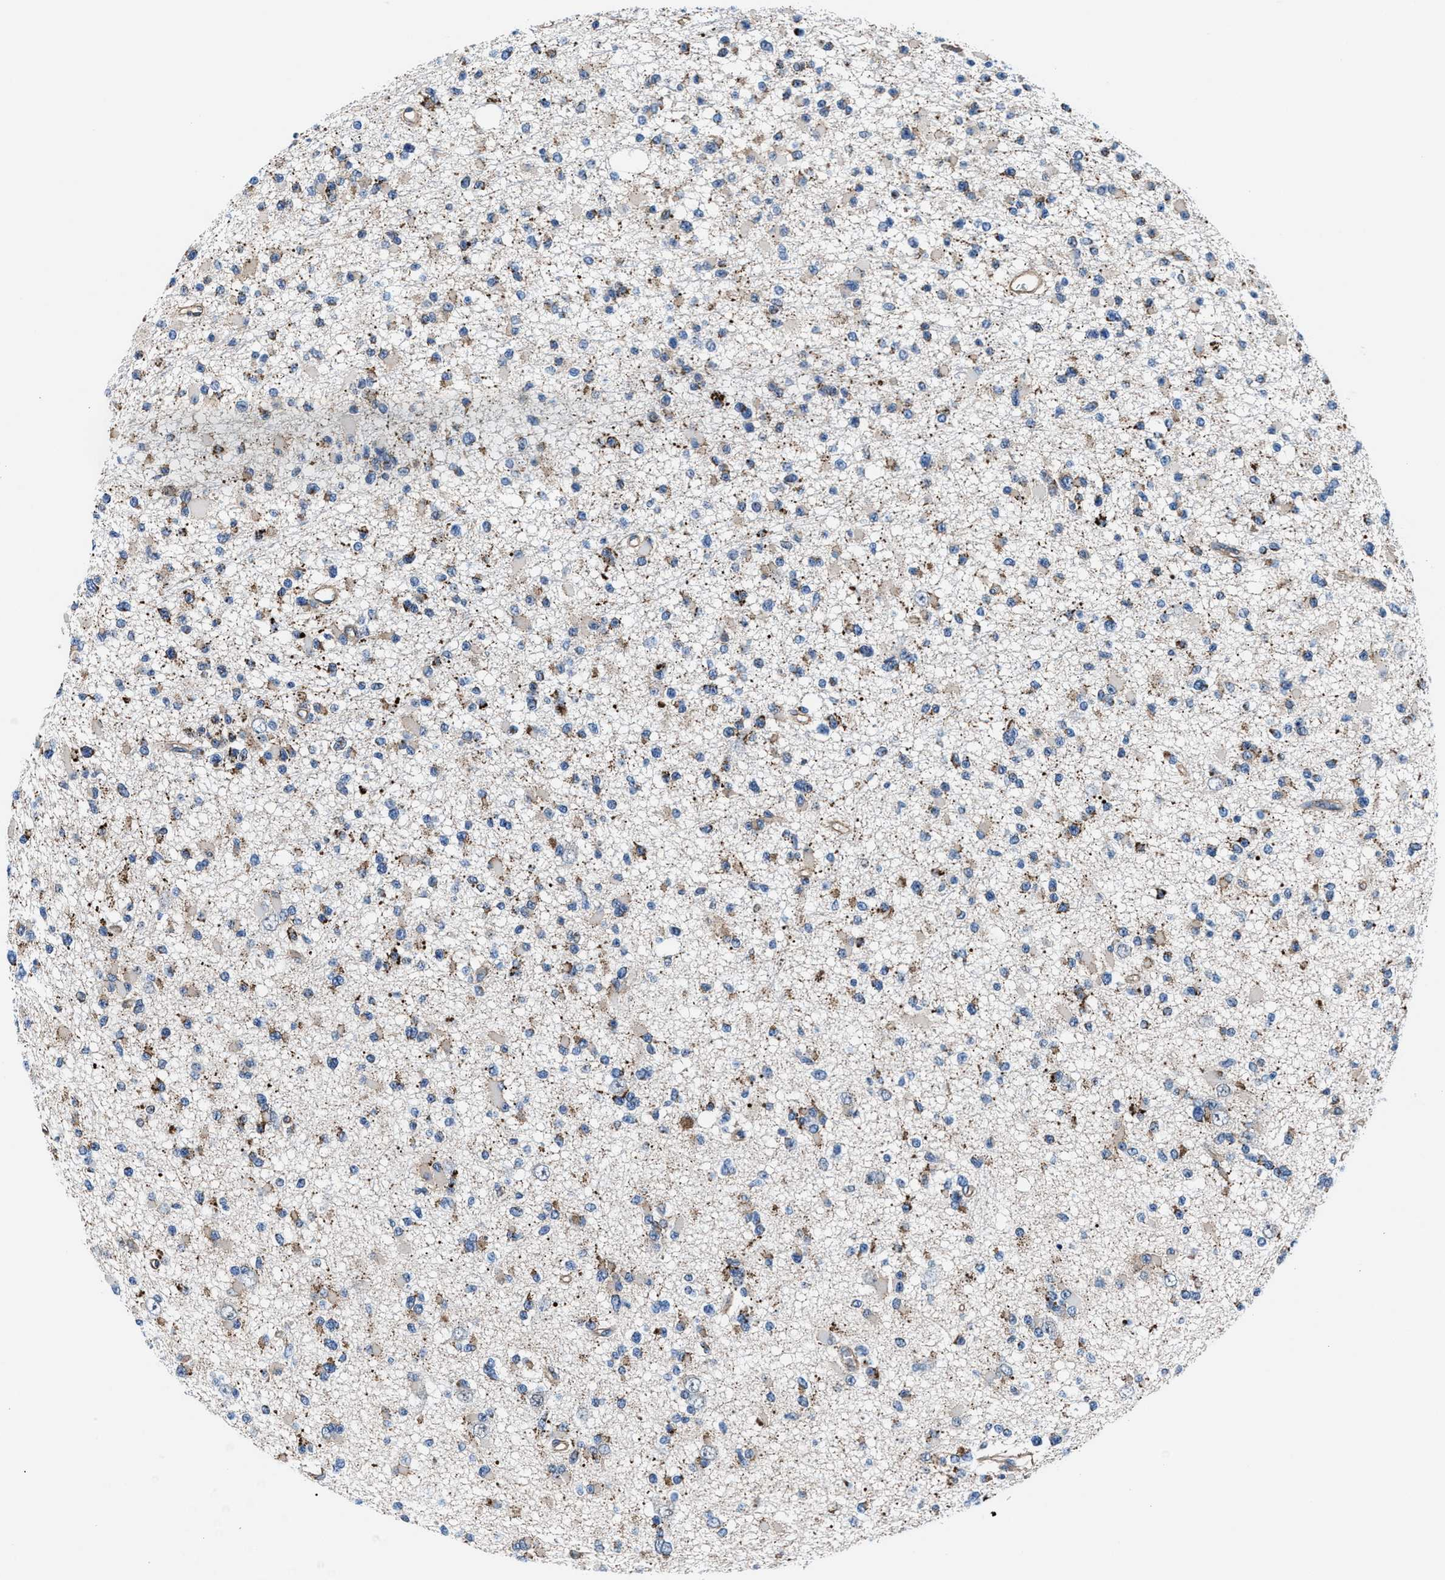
{"staining": {"intensity": "moderate", "quantity": "<25%", "location": "cytoplasmic/membranous"}, "tissue": "glioma", "cell_type": "Tumor cells", "image_type": "cancer", "snomed": [{"axis": "morphology", "description": "Glioma, malignant, Low grade"}, {"axis": "topography", "description": "Brain"}], "caption": "Human malignant glioma (low-grade) stained for a protein (brown) reveals moderate cytoplasmic/membranous positive staining in about <25% of tumor cells.", "gene": "NKTR", "patient": {"sex": "female", "age": 22}}